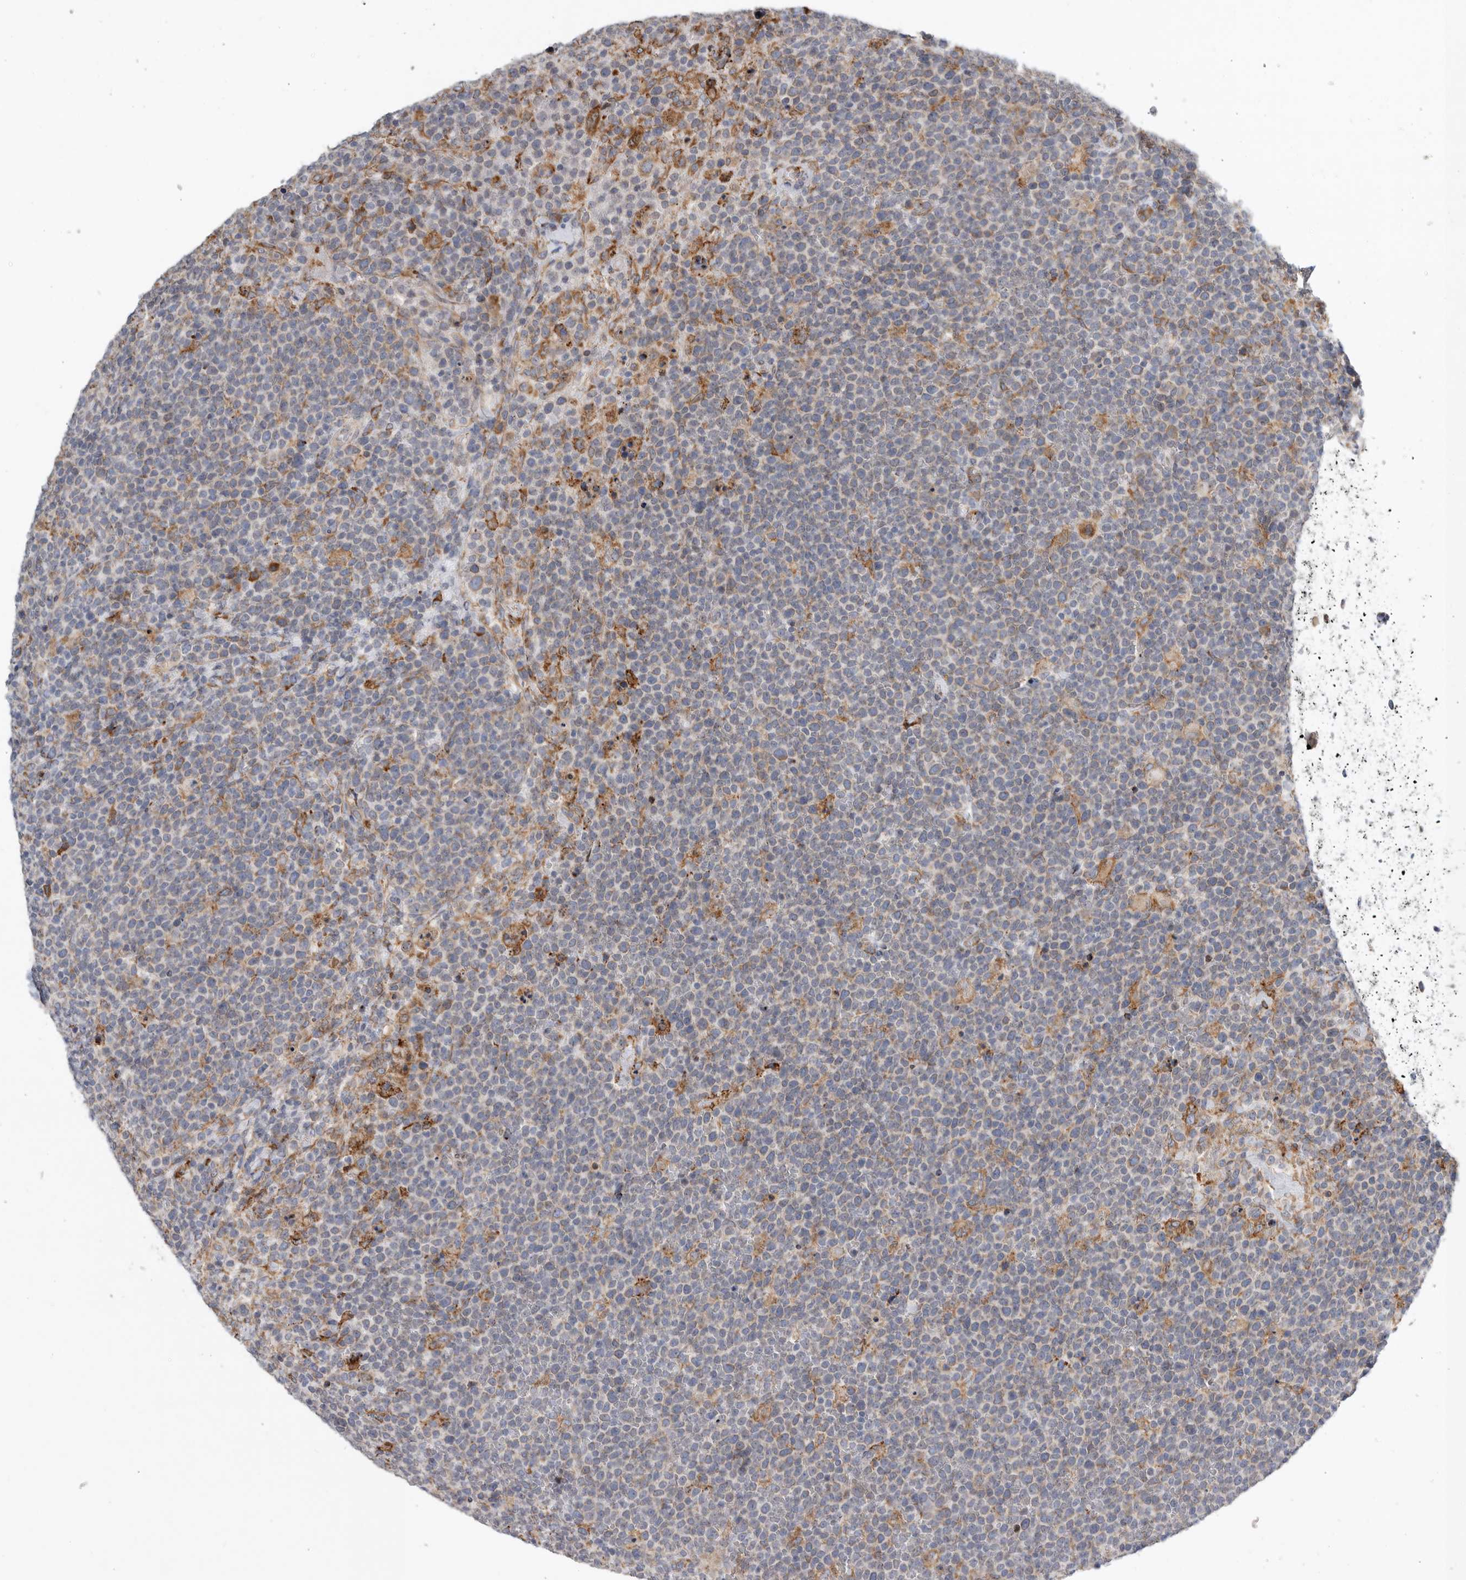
{"staining": {"intensity": "negative", "quantity": "none", "location": "none"}, "tissue": "lymphoma", "cell_type": "Tumor cells", "image_type": "cancer", "snomed": [{"axis": "morphology", "description": "Malignant lymphoma, non-Hodgkin's type, High grade"}, {"axis": "topography", "description": "Lymph node"}], "caption": "Immunohistochemistry photomicrograph of human lymphoma stained for a protein (brown), which reveals no positivity in tumor cells.", "gene": "GANAB", "patient": {"sex": "male", "age": 61}}